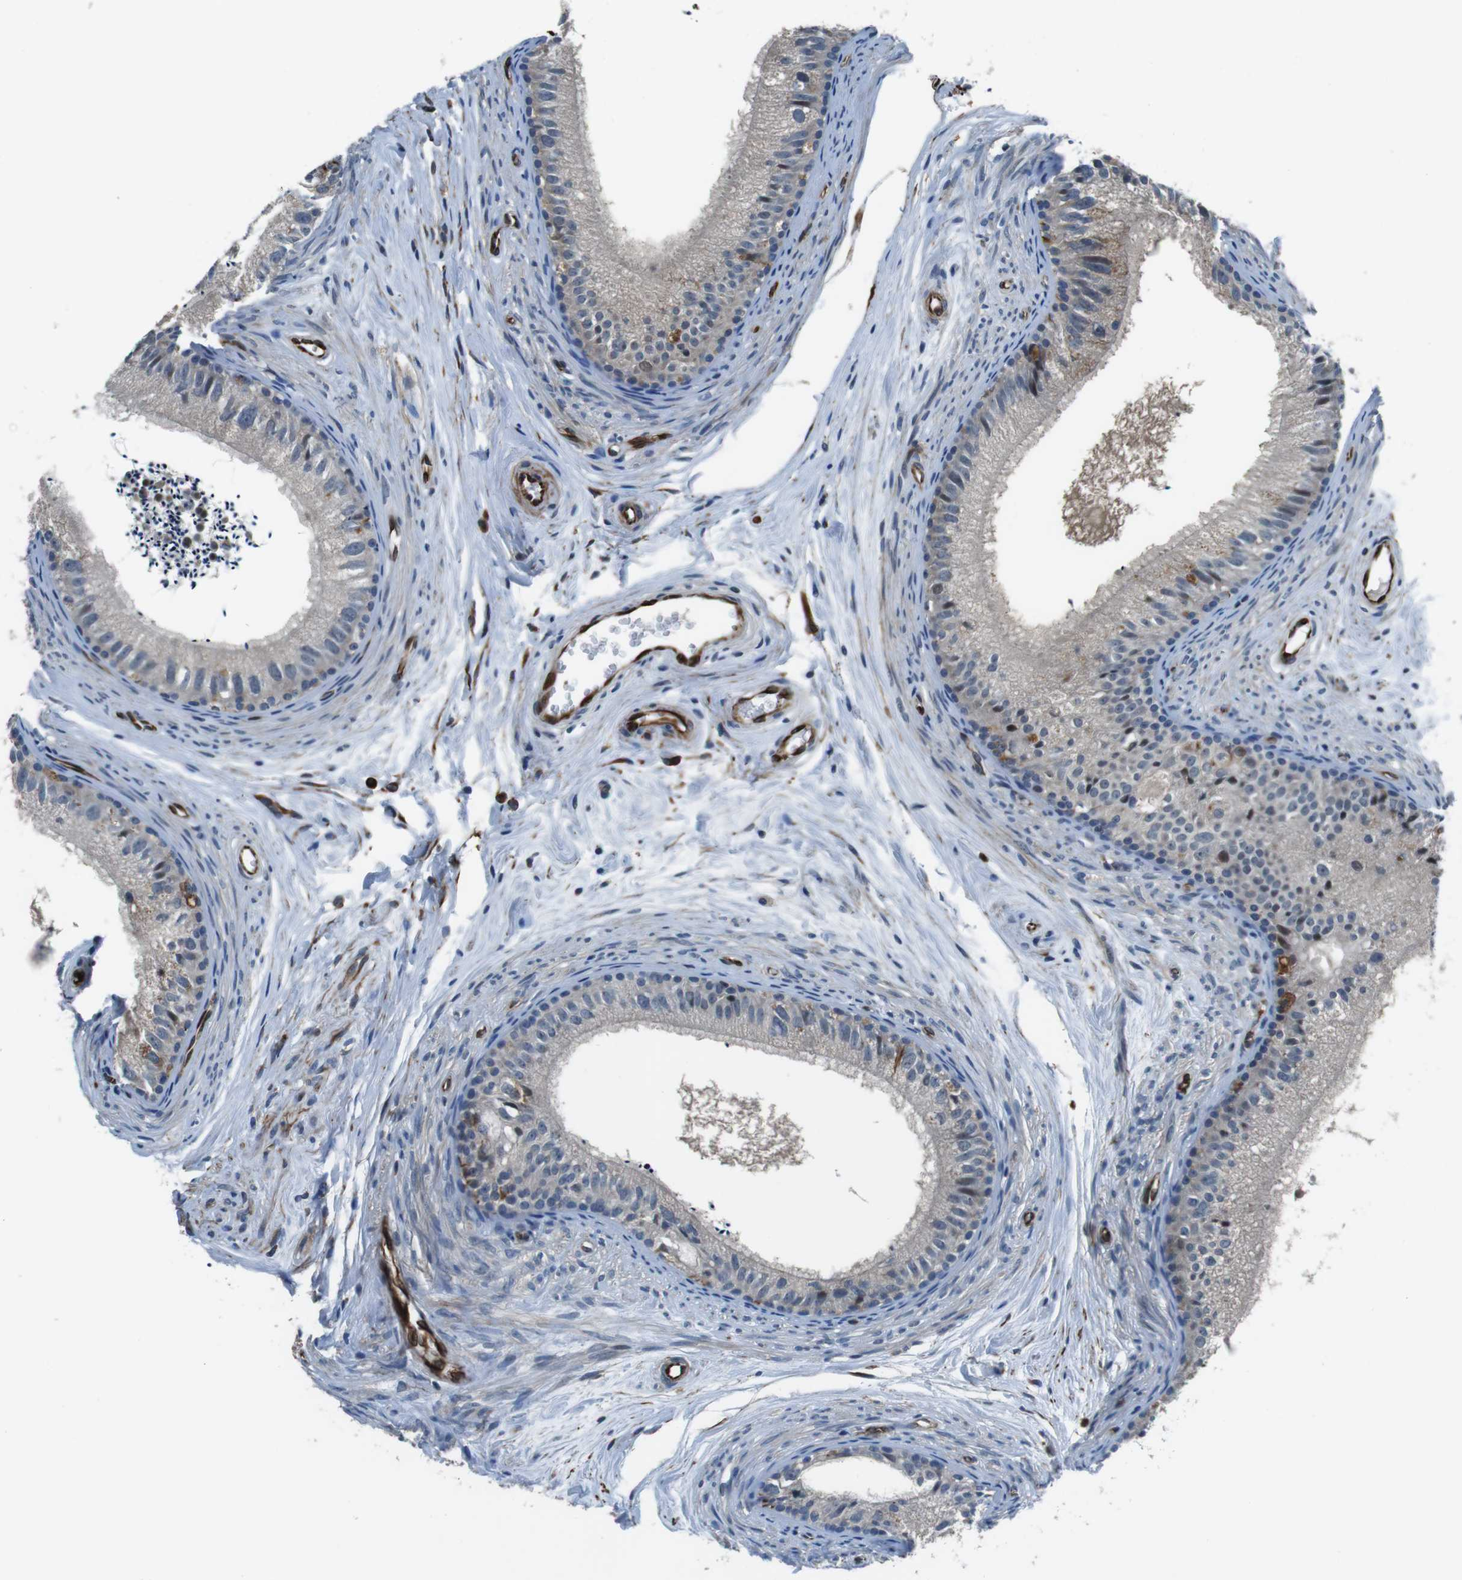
{"staining": {"intensity": "negative", "quantity": "none", "location": "none"}, "tissue": "epididymis", "cell_type": "Glandular cells", "image_type": "normal", "snomed": [{"axis": "morphology", "description": "Normal tissue, NOS"}, {"axis": "topography", "description": "Epididymis"}], "caption": "DAB immunohistochemical staining of normal epididymis displays no significant positivity in glandular cells. (DAB (3,3'-diaminobenzidine) immunohistochemistry (IHC) visualized using brightfield microscopy, high magnification).", "gene": "LRRC49", "patient": {"sex": "male", "age": 56}}